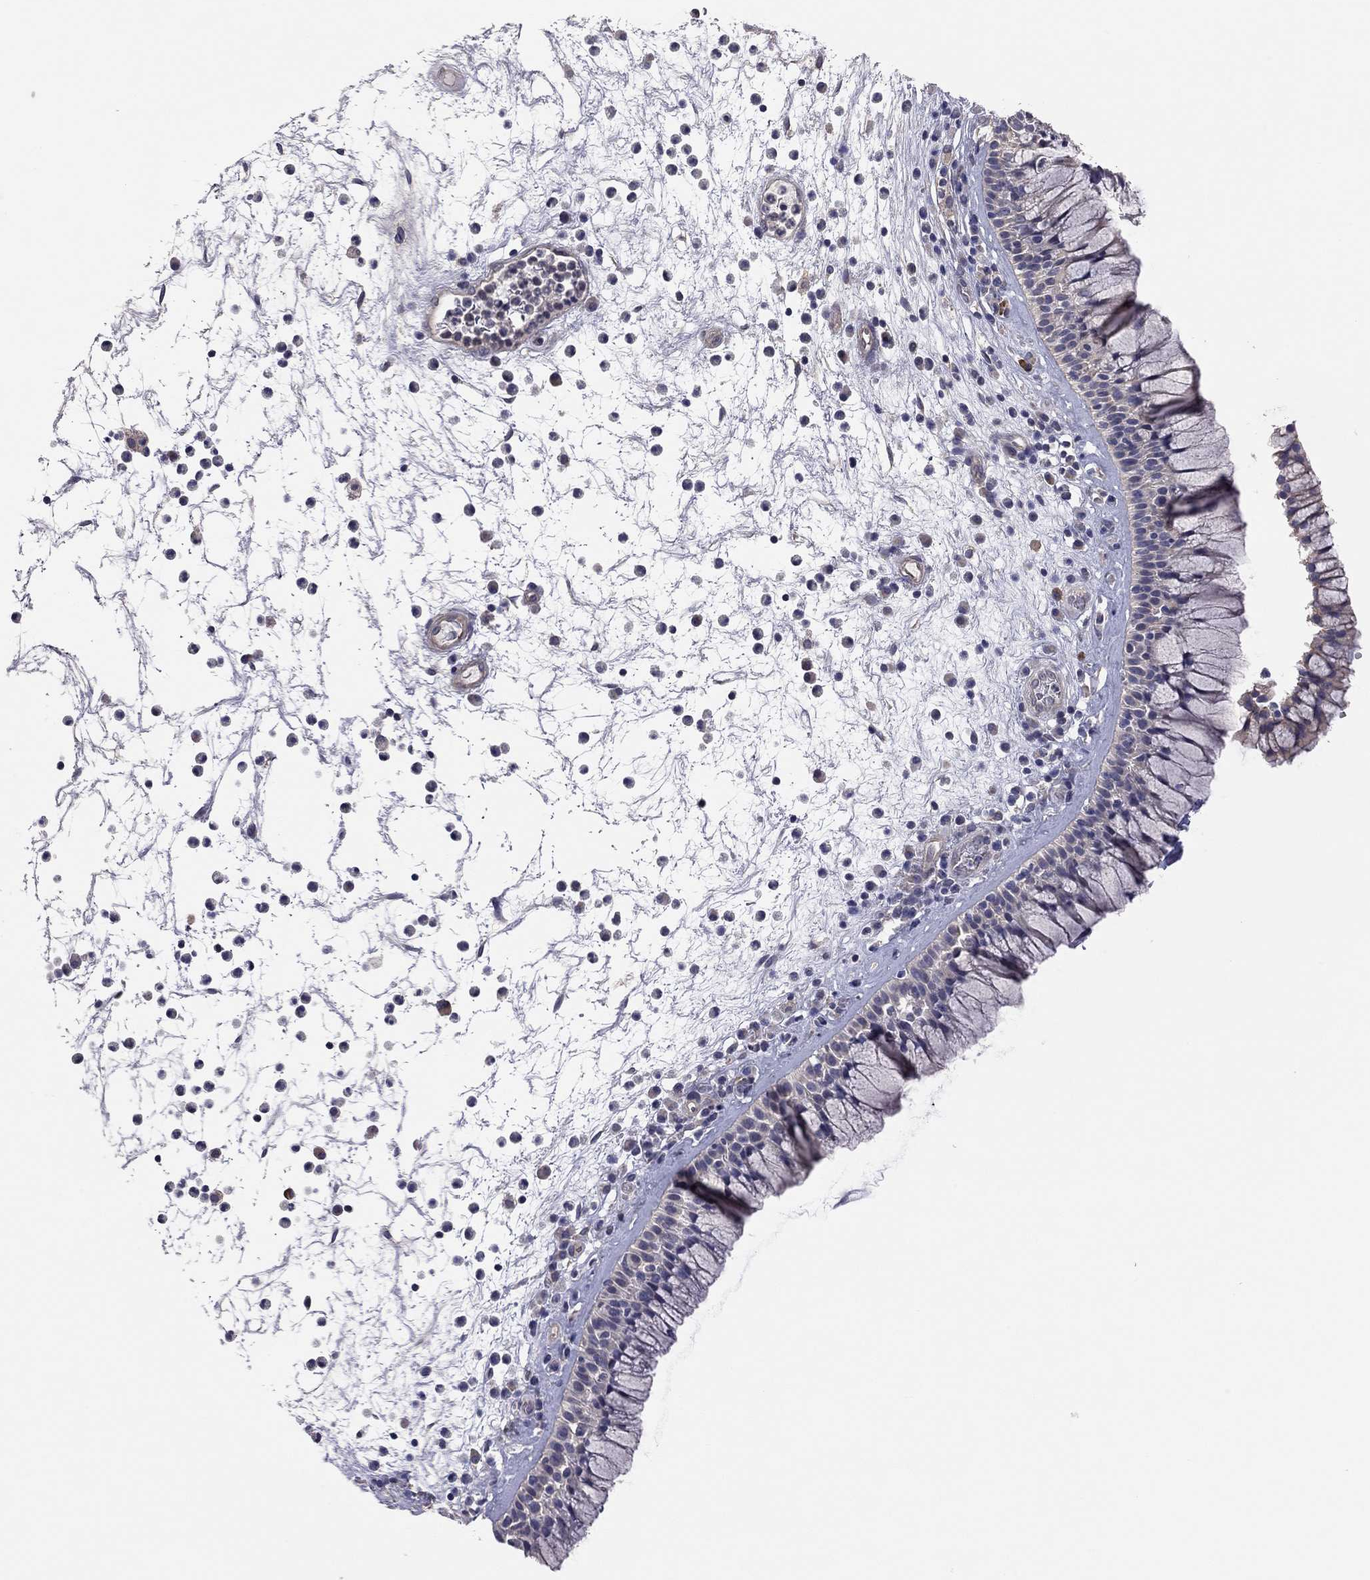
{"staining": {"intensity": "negative", "quantity": "none", "location": "none"}, "tissue": "nasopharynx", "cell_type": "Respiratory epithelial cells", "image_type": "normal", "snomed": [{"axis": "morphology", "description": "Normal tissue, NOS"}, {"axis": "topography", "description": "Nasopharynx"}], "caption": "IHC of normal nasopharynx reveals no staining in respiratory epithelial cells.", "gene": "KCNB1", "patient": {"sex": "male", "age": 77}}